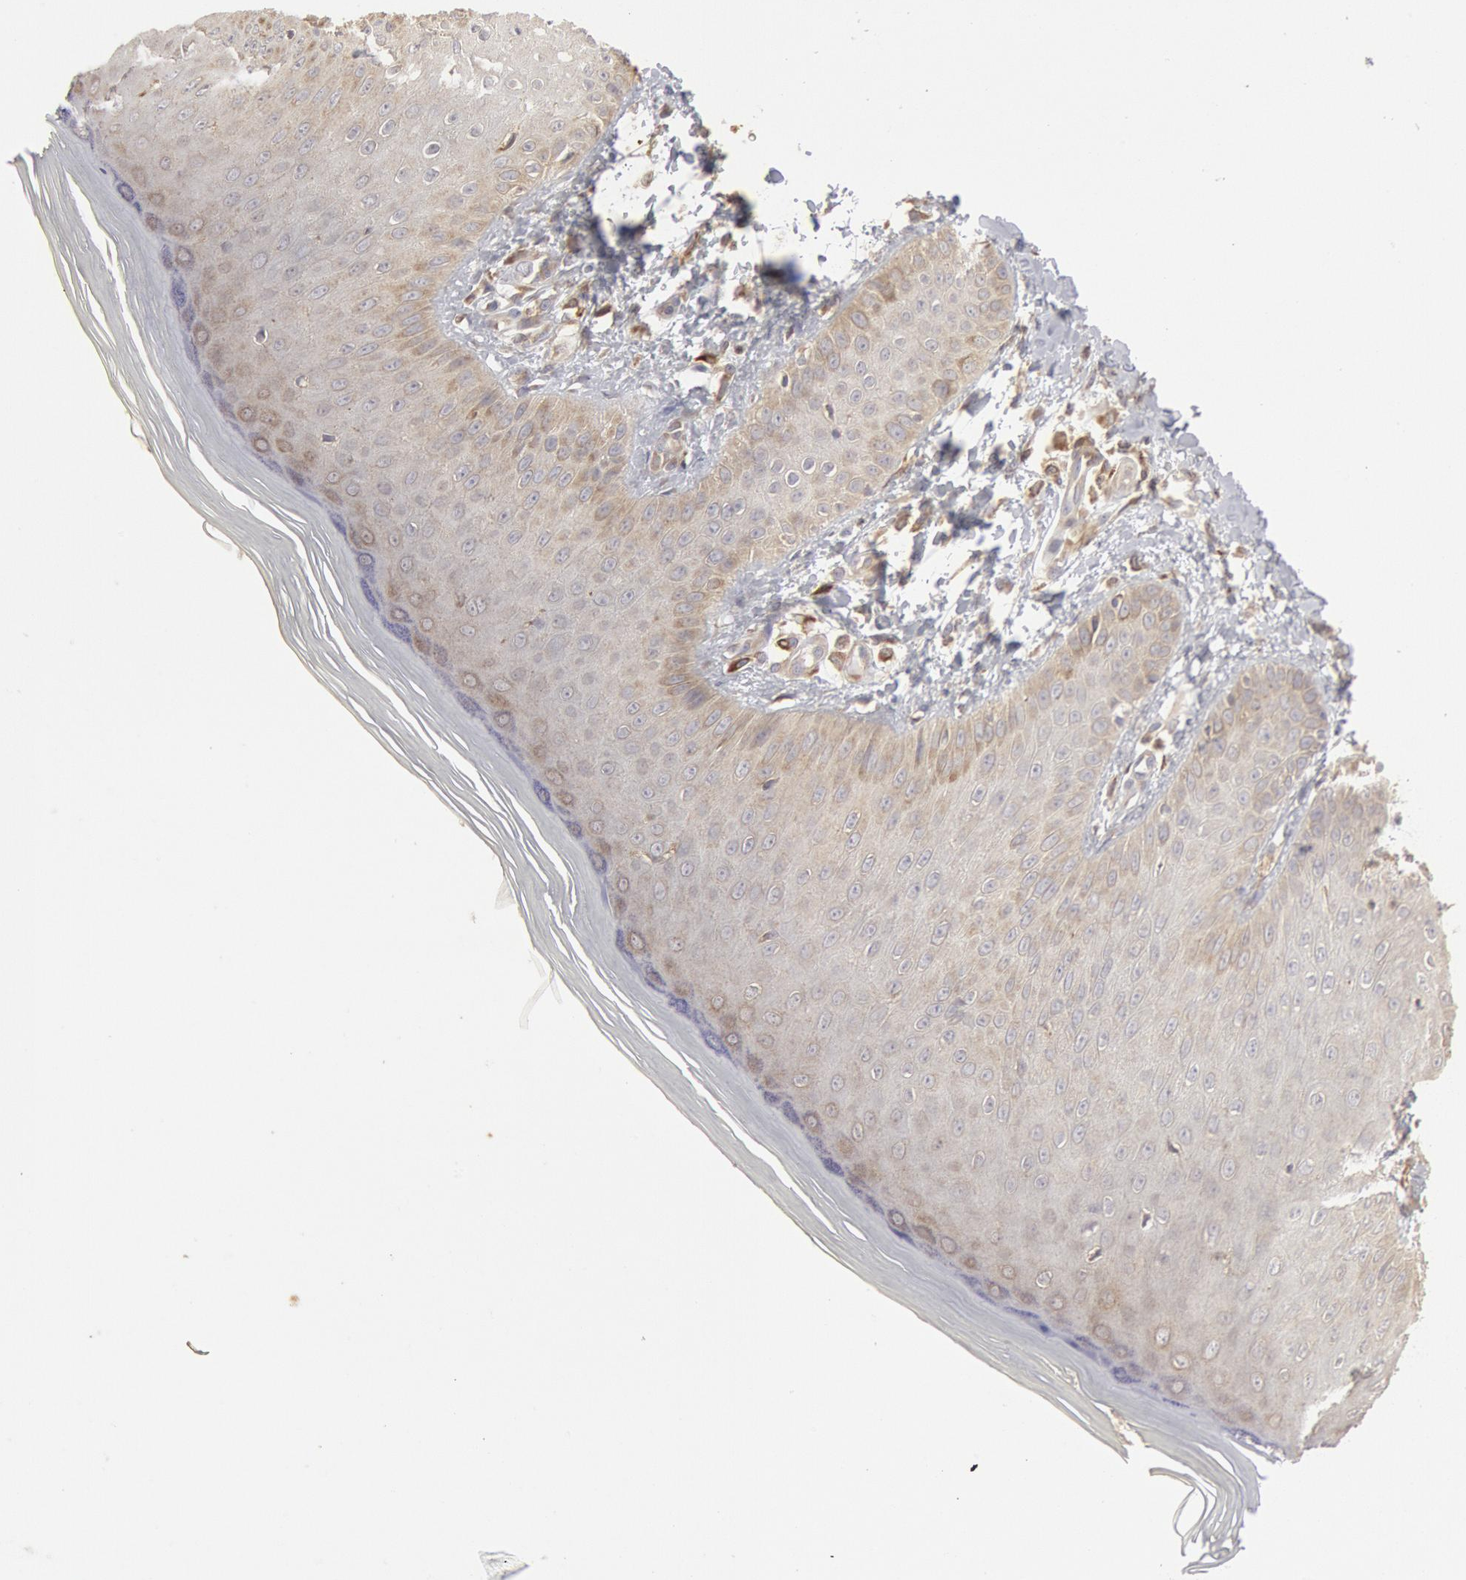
{"staining": {"intensity": "weak", "quantity": "25%-75%", "location": "cytoplasmic/membranous"}, "tissue": "skin", "cell_type": "Epidermal cells", "image_type": "normal", "snomed": [{"axis": "morphology", "description": "Normal tissue, NOS"}, {"axis": "morphology", "description": "Inflammation, NOS"}, {"axis": "topography", "description": "Soft tissue"}, {"axis": "topography", "description": "Anal"}], "caption": "Immunohistochemistry (DAB (3,3'-diaminobenzidine)) staining of benign human skin reveals weak cytoplasmic/membranous protein expression in approximately 25%-75% of epidermal cells.", "gene": "OSBPL8", "patient": {"sex": "female", "age": 15}}